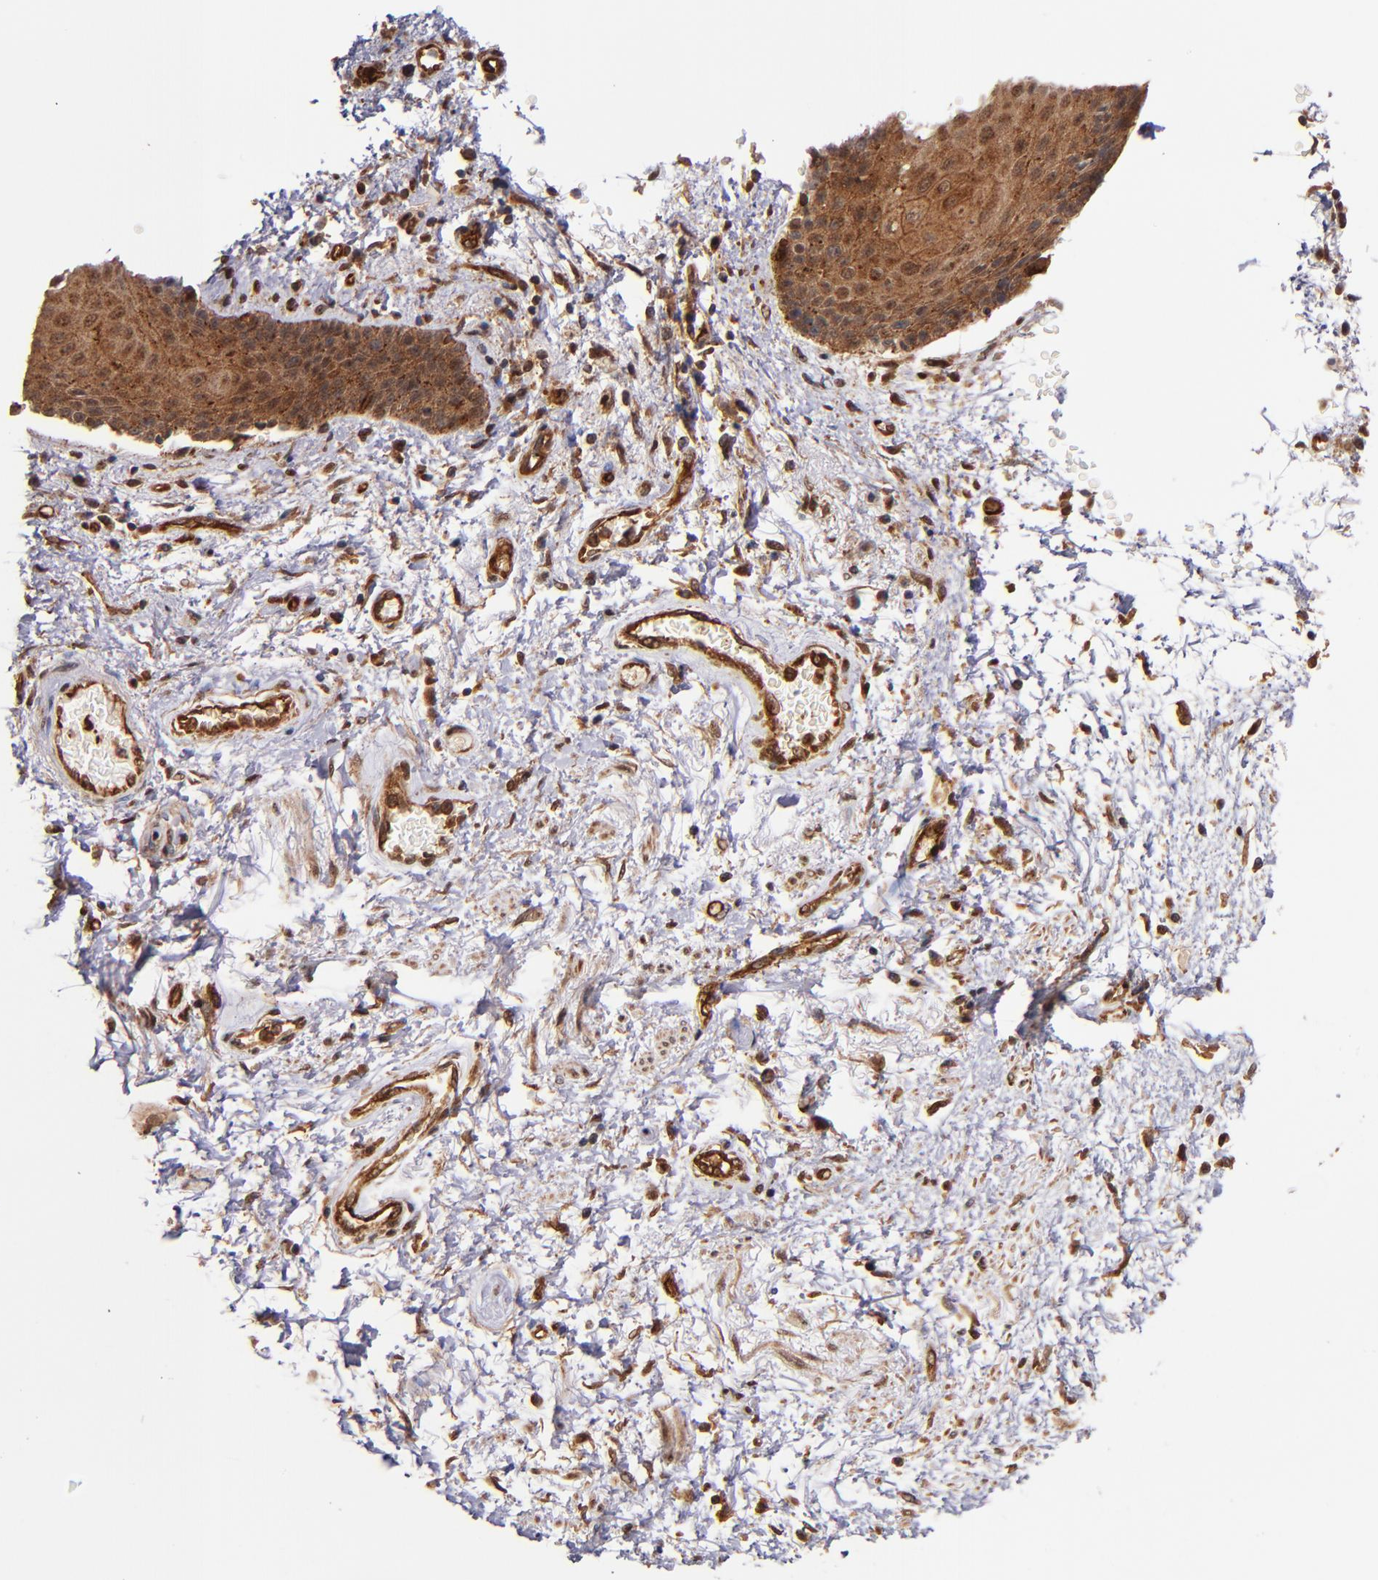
{"staining": {"intensity": "strong", "quantity": ">75%", "location": "cytoplasmic/membranous,nuclear"}, "tissue": "skin", "cell_type": "Epidermal cells", "image_type": "normal", "snomed": [{"axis": "morphology", "description": "Normal tissue, NOS"}, {"axis": "topography", "description": "Anal"}], "caption": "Strong cytoplasmic/membranous,nuclear staining for a protein is identified in about >75% of epidermal cells of normal skin using immunohistochemistry.", "gene": "STX8", "patient": {"sex": "female", "age": 46}}